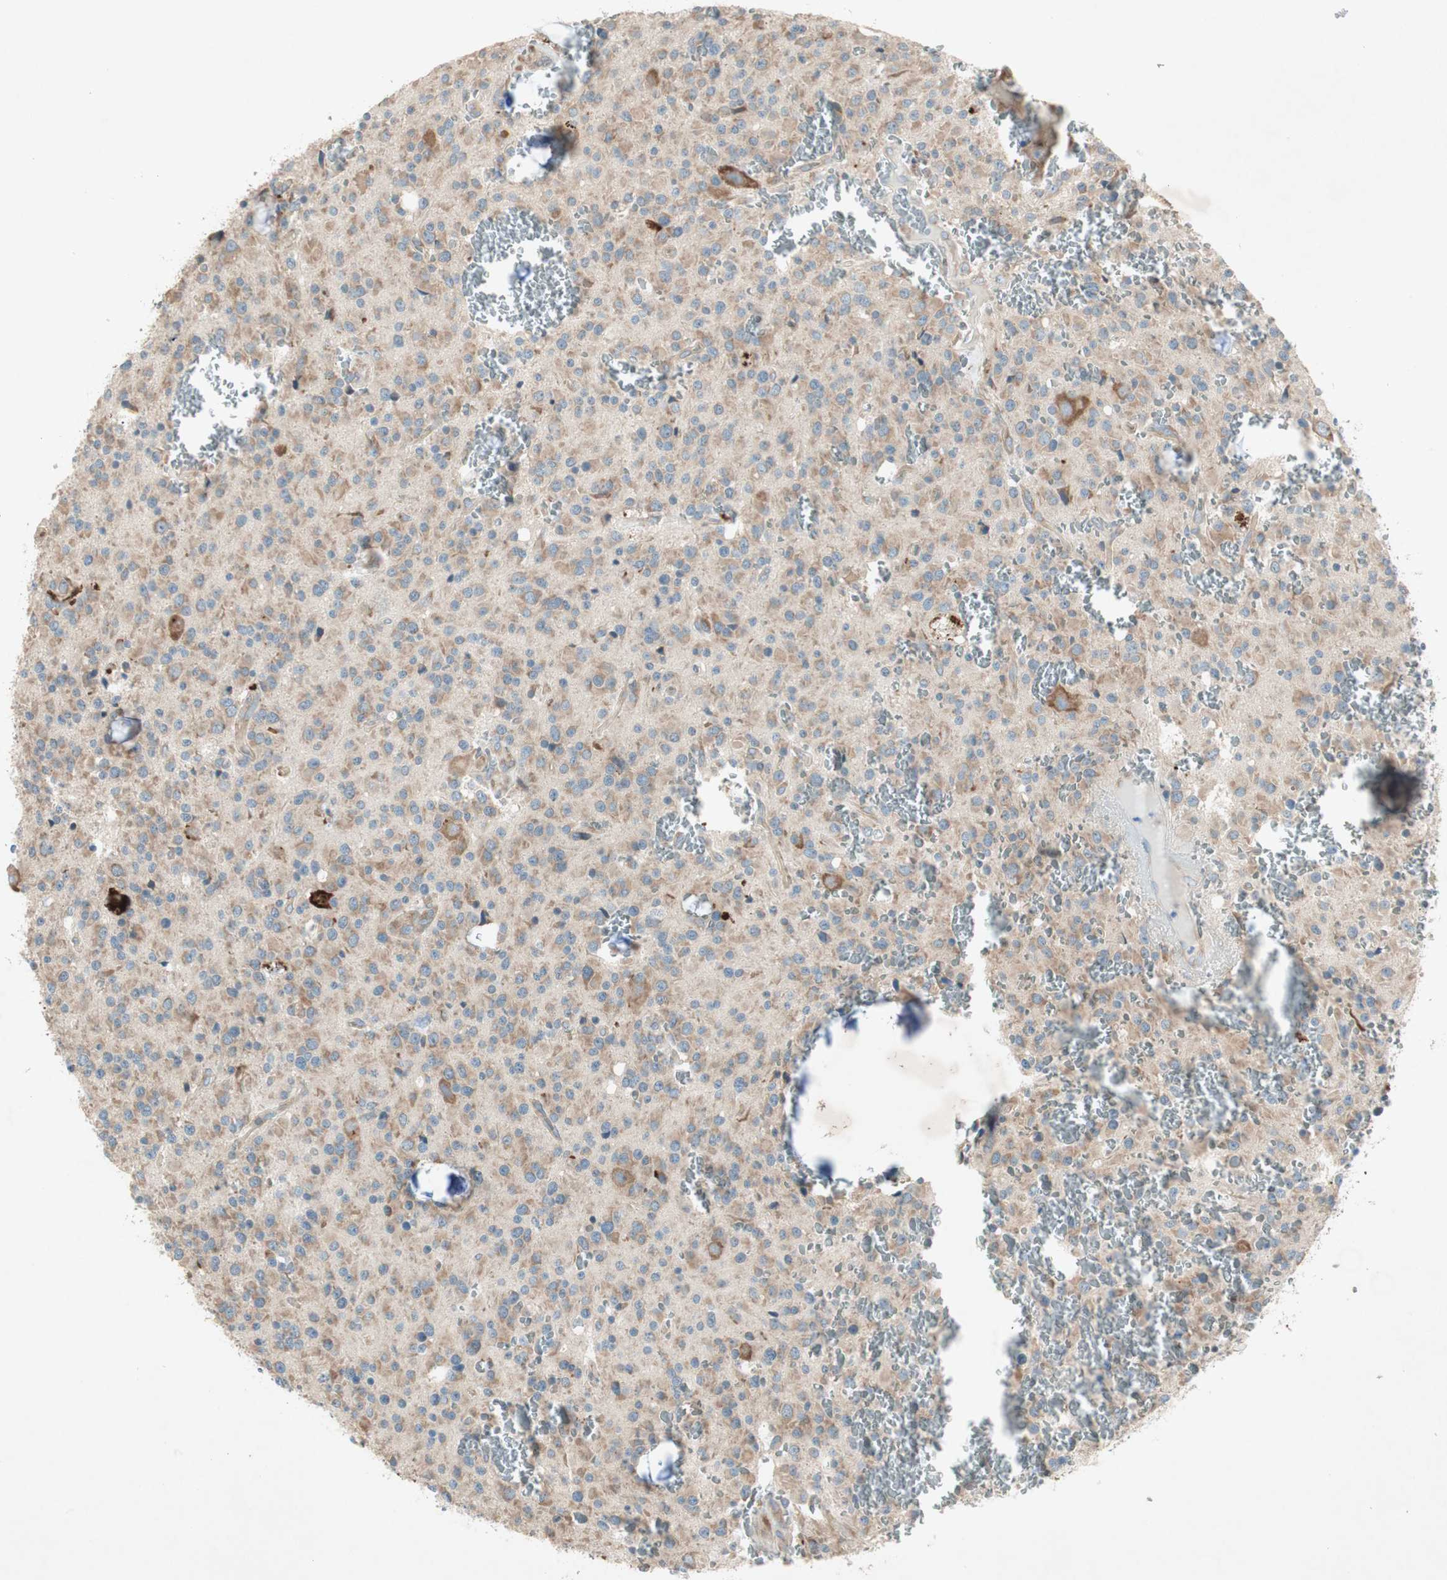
{"staining": {"intensity": "moderate", "quantity": ">75%", "location": "cytoplasmic/membranous"}, "tissue": "glioma", "cell_type": "Tumor cells", "image_type": "cancer", "snomed": [{"axis": "morphology", "description": "Glioma, malignant, Low grade"}, {"axis": "topography", "description": "Brain"}], "caption": "Immunohistochemical staining of human glioma shows moderate cytoplasmic/membranous protein positivity in approximately >75% of tumor cells.", "gene": "RPL23", "patient": {"sex": "male", "age": 58}}